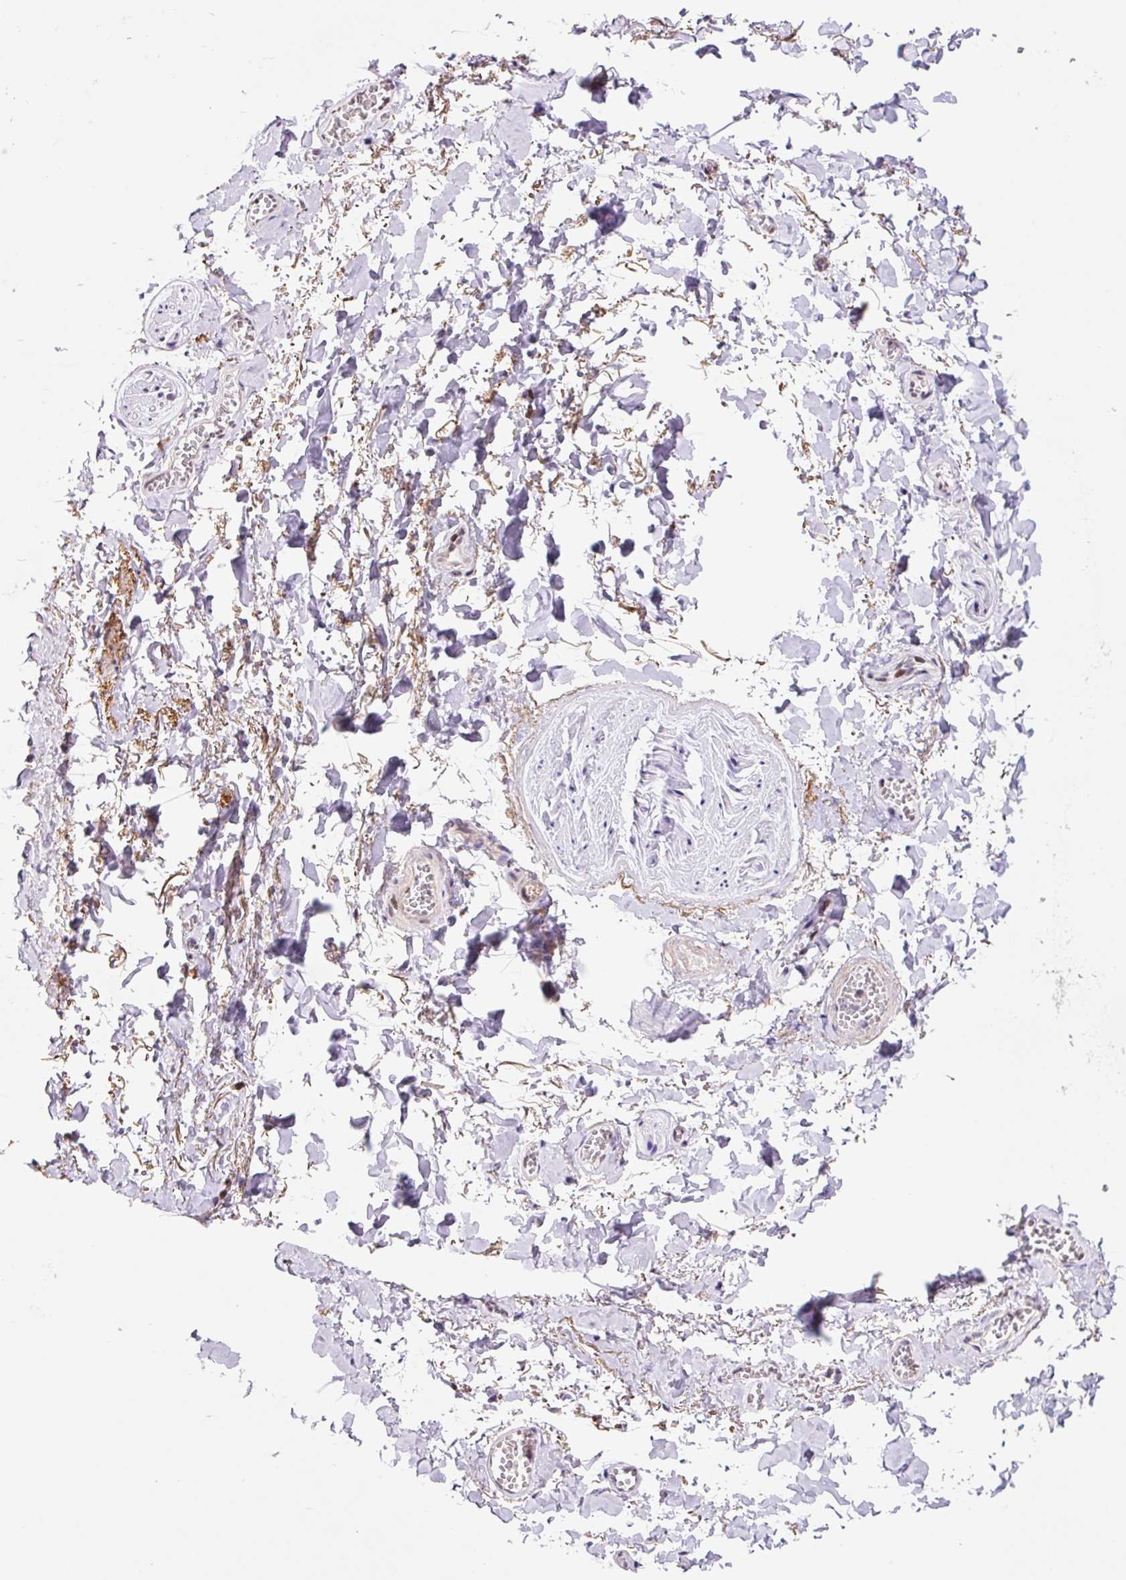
{"staining": {"intensity": "negative", "quantity": "none", "location": "none"}, "tissue": "adipose tissue", "cell_type": "Adipocytes", "image_type": "normal", "snomed": [{"axis": "morphology", "description": "Normal tissue, NOS"}, {"axis": "topography", "description": "Vulva"}, {"axis": "topography", "description": "Vagina"}, {"axis": "topography", "description": "Peripheral nerve tissue"}], "caption": "Unremarkable adipose tissue was stained to show a protein in brown. There is no significant staining in adipocytes. (Brightfield microscopy of DAB (3,3'-diaminobenzidine) immunohistochemistry at high magnification).", "gene": "CCNL2", "patient": {"sex": "female", "age": 66}}